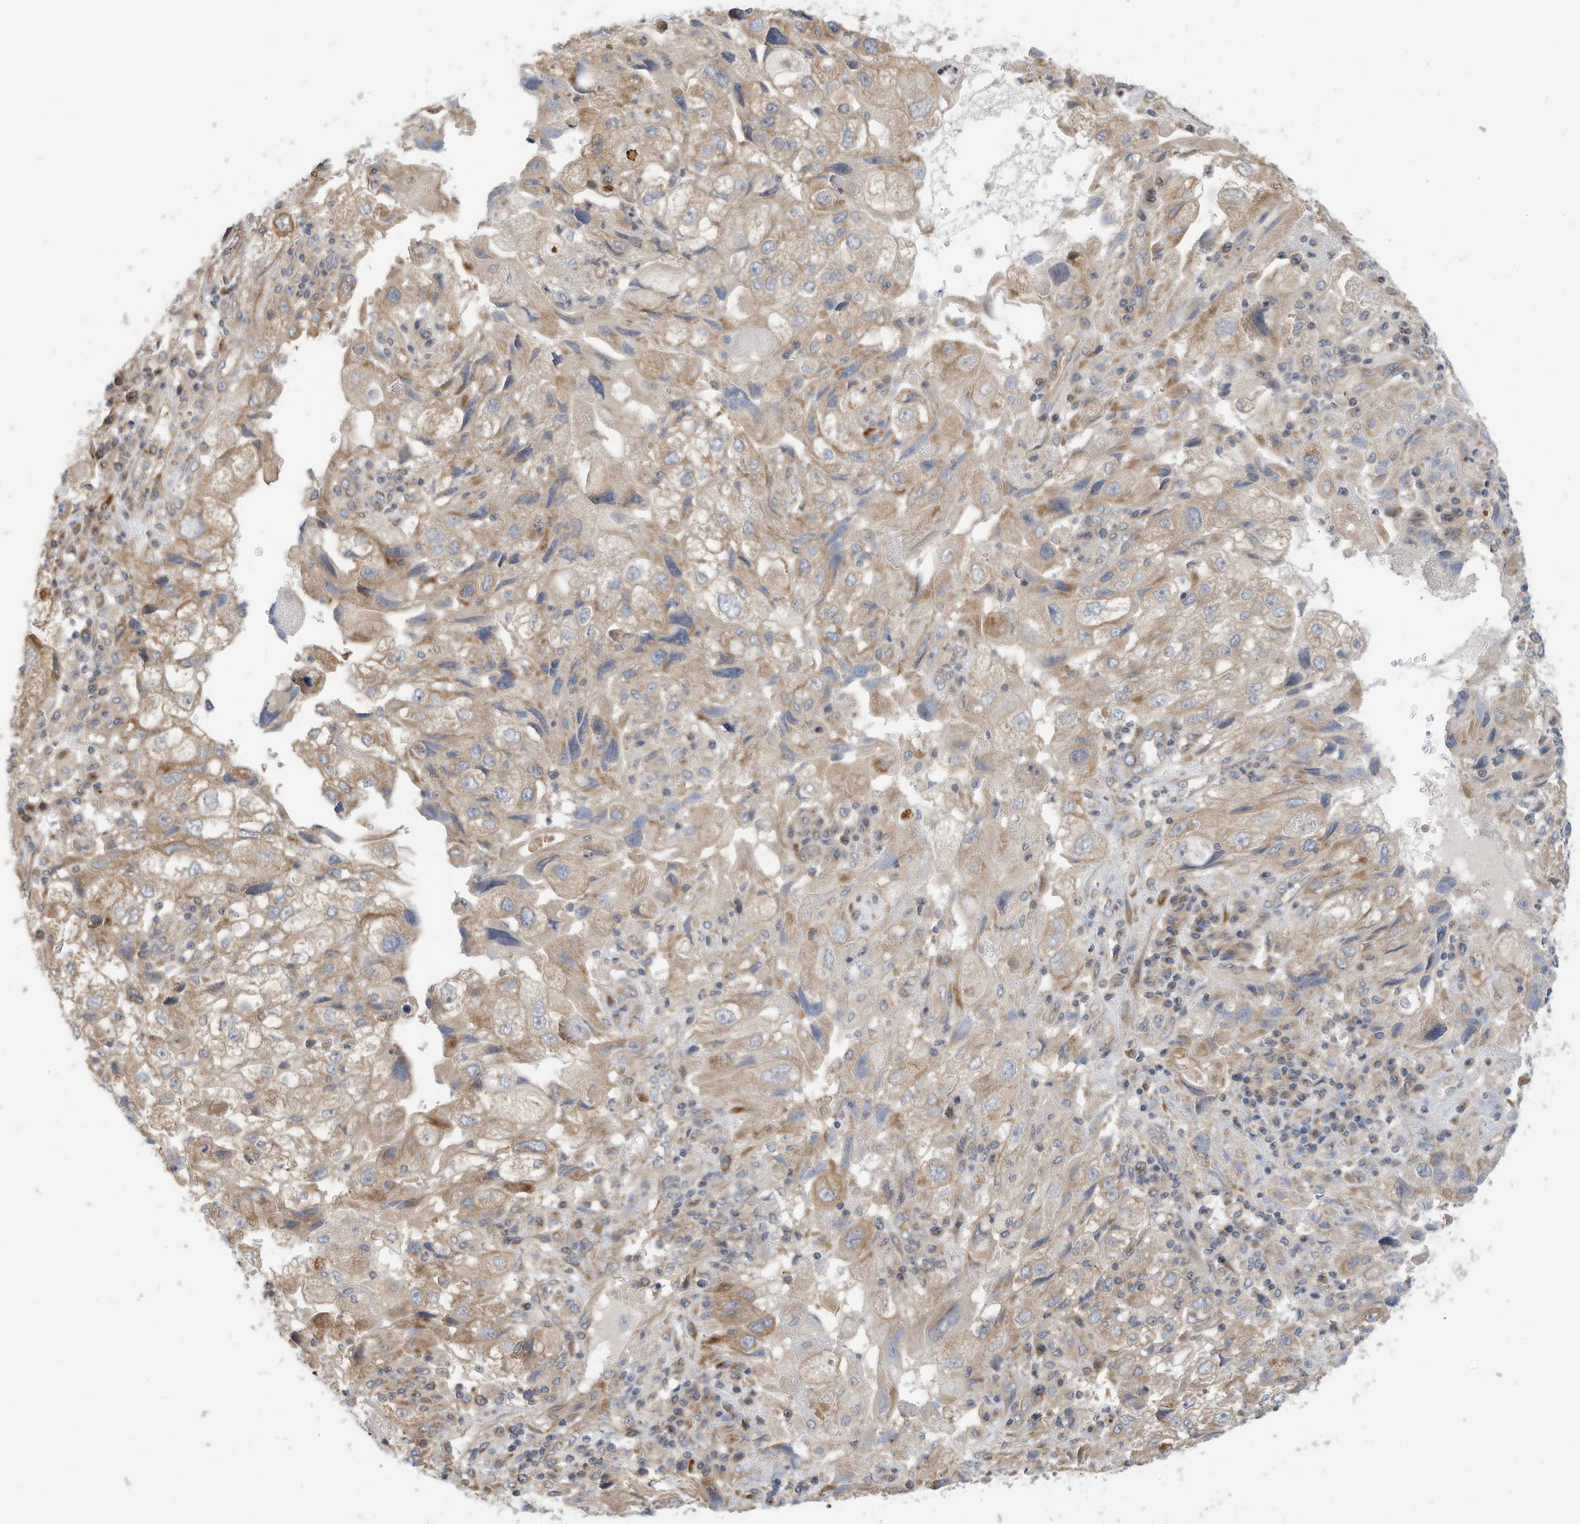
{"staining": {"intensity": "weak", "quantity": "25%-75%", "location": "cytoplasmic/membranous"}, "tissue": "endometrial cancer", "cell_type": "Tumor cells", "image_type": "cancer", "snomed": [{"axis": "morphology", "description": "Adenocarcinoma, NOS"}, {"axis": "topography", "description": "Endometrium"}], "caption": "A high-resolution micrograph shows immunohistochemistry staining of endometrial cancer, which demonstrates weak cytoplasmic/membranous expression in approximately 25%-75% of tumor cells.", "gene": "OFD1", "patient": {"sex": "female", "age": 49}}